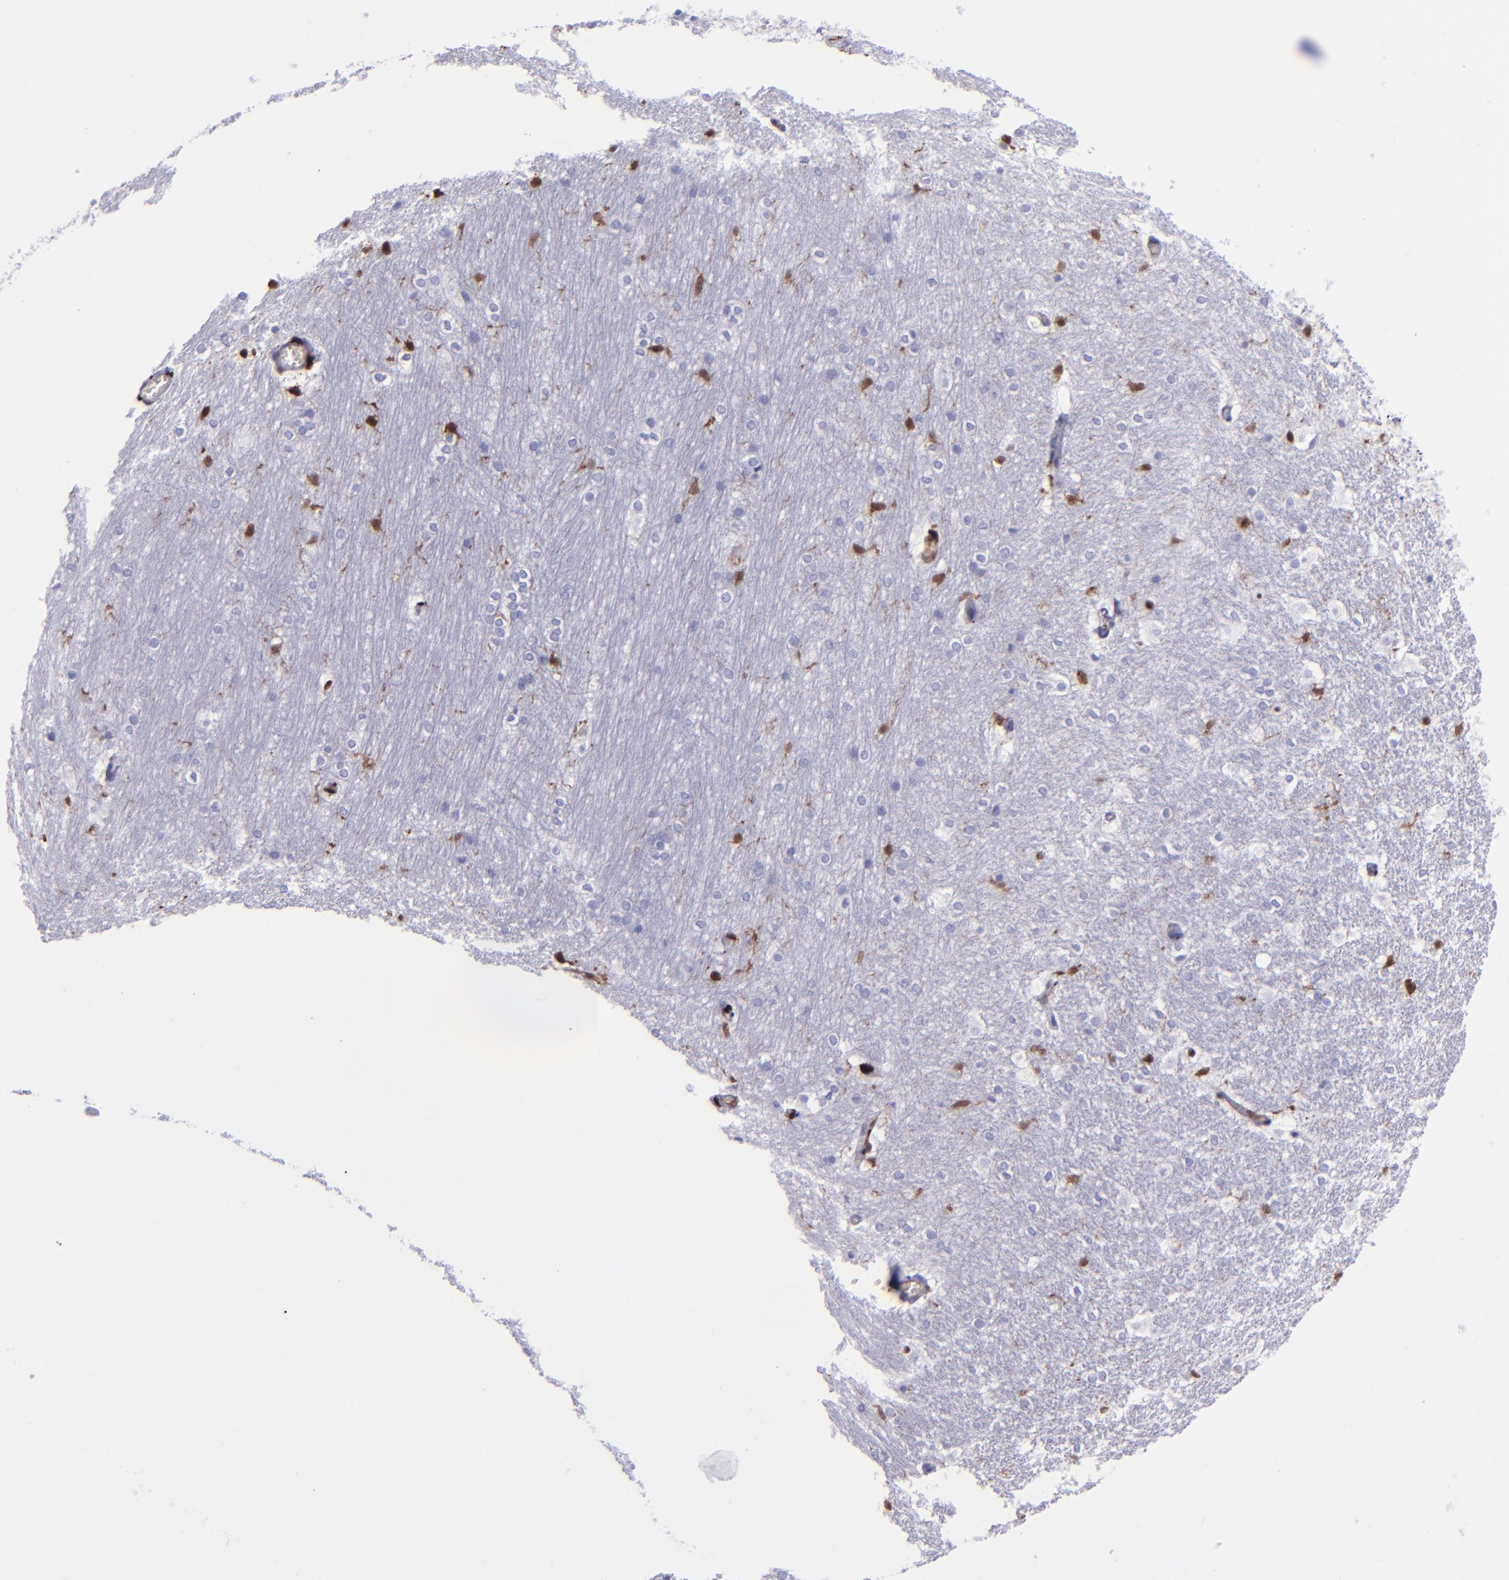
{"staining": {"intensity": "strong", "quantity": "<25%", "location": "cytoplasmic/membranous,nuclear"}, "tissue": "hippocampus", "cell_type": "Glial cells", "image_type": "normal", "snomed": [{"axis": "morphology", "description": "Normal tissue, NOS"}, {"axis": "topography", "description": "Hippocampus"}], "caption": "Immunohistochemistry (IHC) micrograph of normal hippocampus stained for a protein (brown), which exhibits medium levels of strong cytoplasmic/membranous,nuclear expression in about <25% of glial cells.", "gene": "TYMP", "patient": {"sex": "female", "age": 19}}